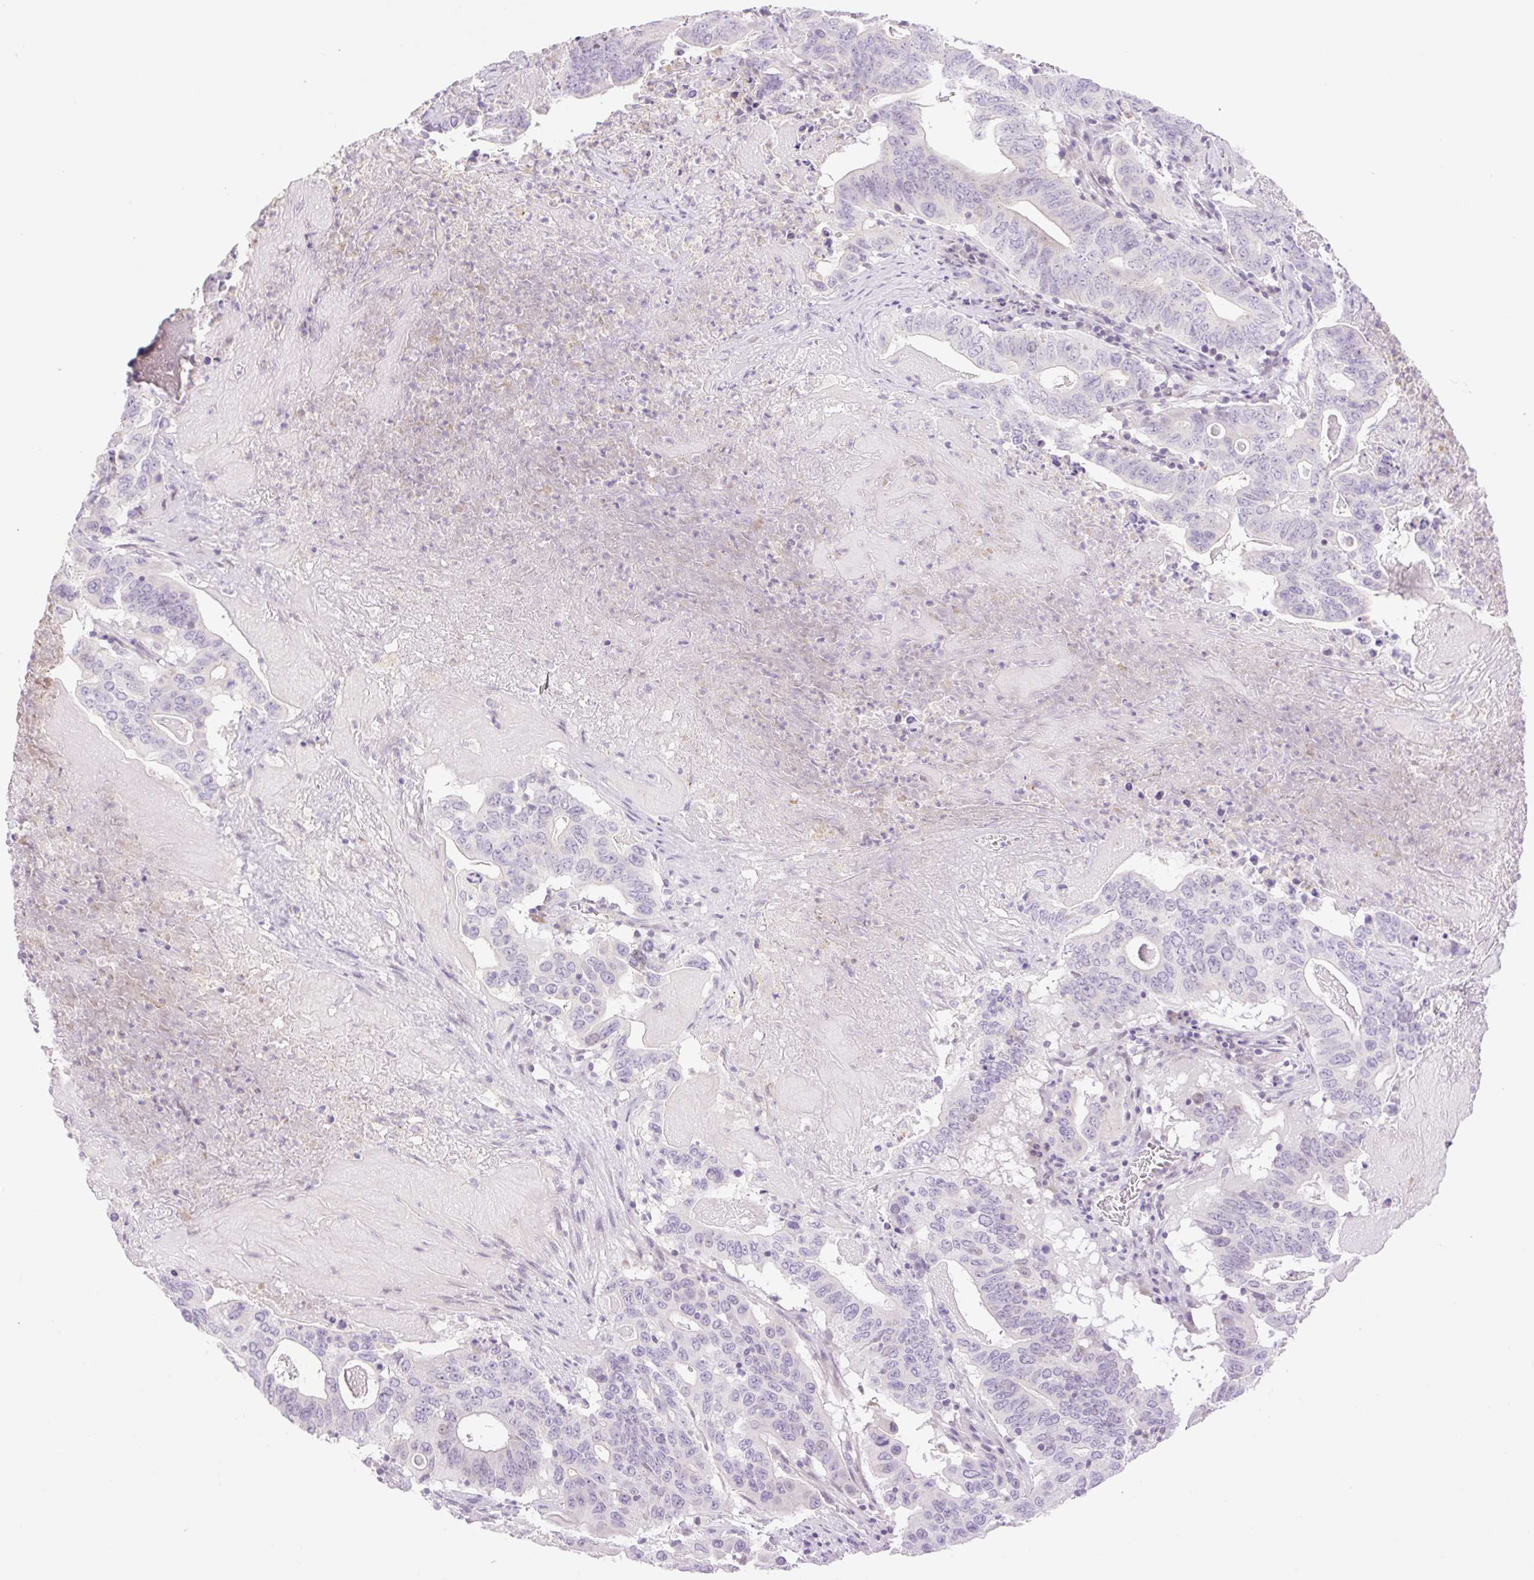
{"staining": {"intensity": "negative", "quantity": "none", "location": "none"}, "tissue": "lung cancer", "cell_type": "Tumor cells", "image_type": "cancer", "snomed": [{"axis": "morphology", "description": "Adenocarcinoma, NOS"}, {"axis": "topography", "description": "Lung"}], "caption": "The image shows no staining of tumor cells in lung adenocarcinoma.", "gene": "TBX15", "patient": {"sex": "female", "age": 60}}